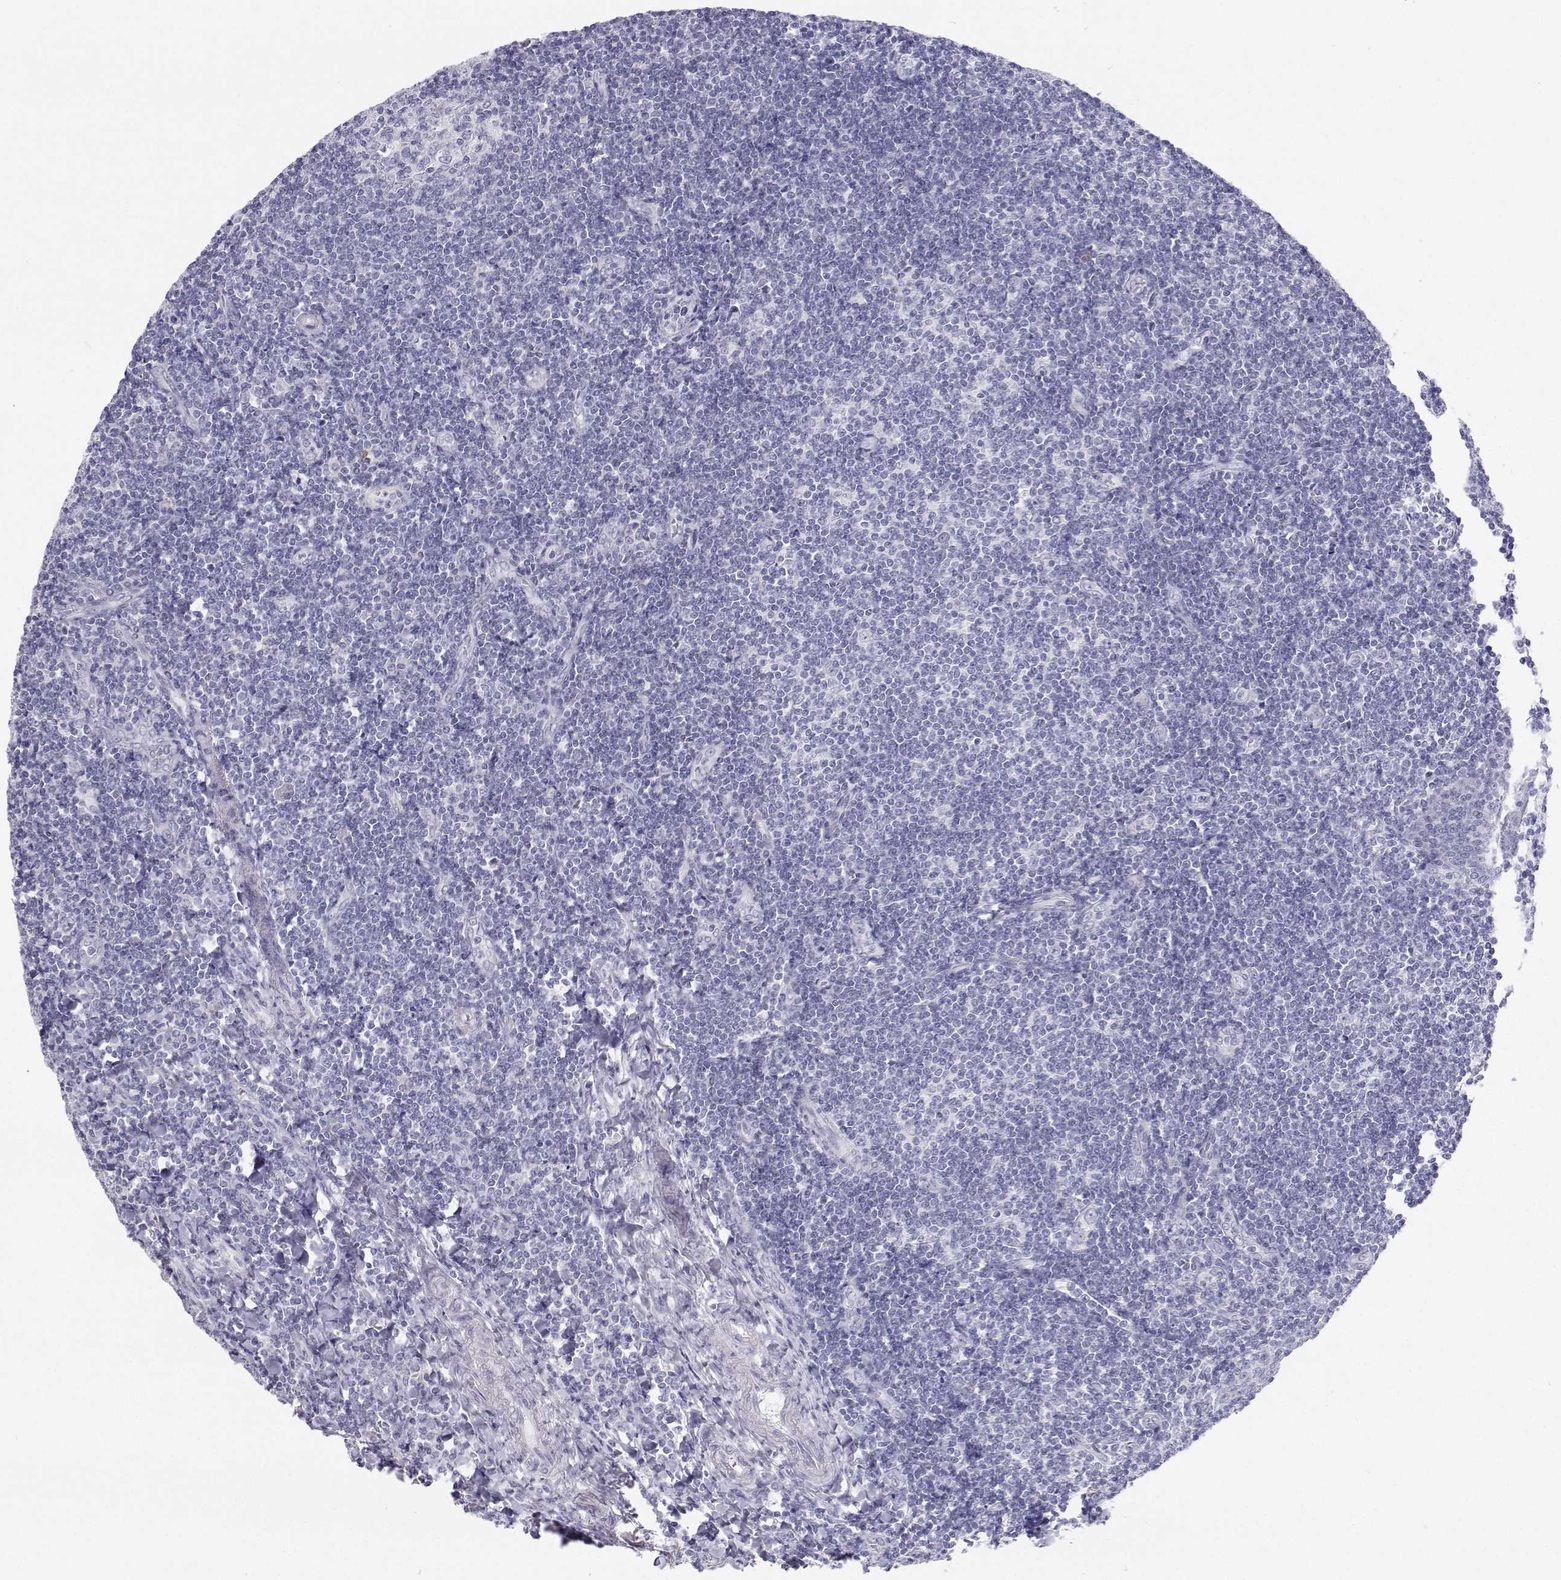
{"staining": {"intensity": "negative", "quantity": "none", "location": "none"}, "tissue": "tonsil", "cell_type": "Germinal center cells", "image_type": "normal", "snomed": [{"axis": "morphology", "description": "Normal tissue, NOS"}, {"axis": "morphology", "description": "Inflammation, NOS"}, {"axis": "topography", "description": "Tonsil"}], "caption": "A histopathology image of human tonsil is negative for staining in germinal center cells. Brightfield microscopy of immunohistochemistry (IHC) stained with DAB (3,3'-diaminobenzidine) (brown) and hematoxylin (blue), captured at high magnification.", "gene": "TTN", "patient": {"sex": "female", "age": 31}}